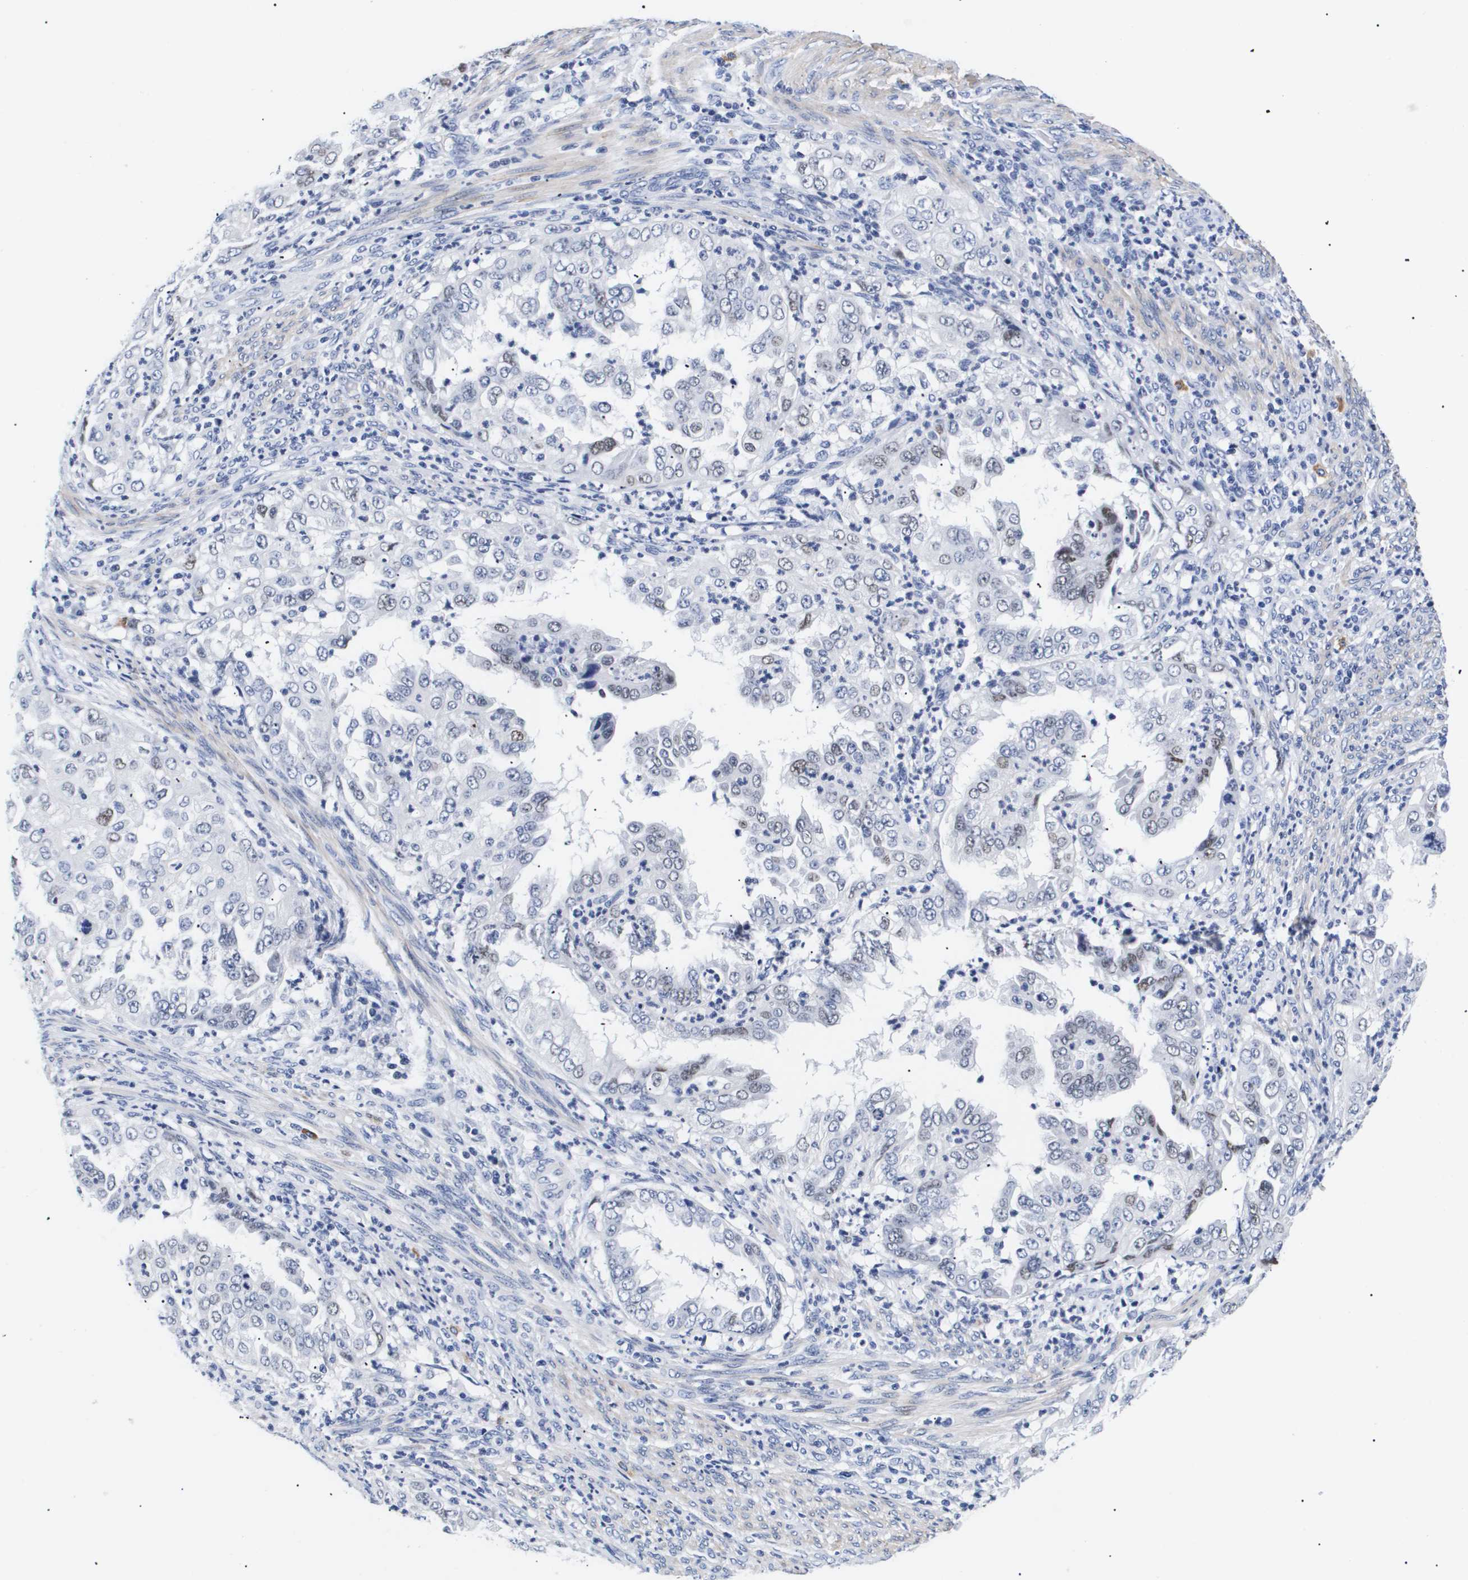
{"staining": {"intensity": "weak", "quantity": "<25%", "location": "nuclear"}, "tissue": "endometrial cancer", "cell_type": "Tumor cells", "image_type": "cancer", "snomed": [{"axis": "morphology", "description": "Adenocarcinoma, NOS"}, {"axis": "topography", "description": "Endometrium"}], "caption": "Tumor cells show no significant protein positivity in endometrial cancer.", "gene": "SHD", "patient": {"sex": "female", "age": 85}}